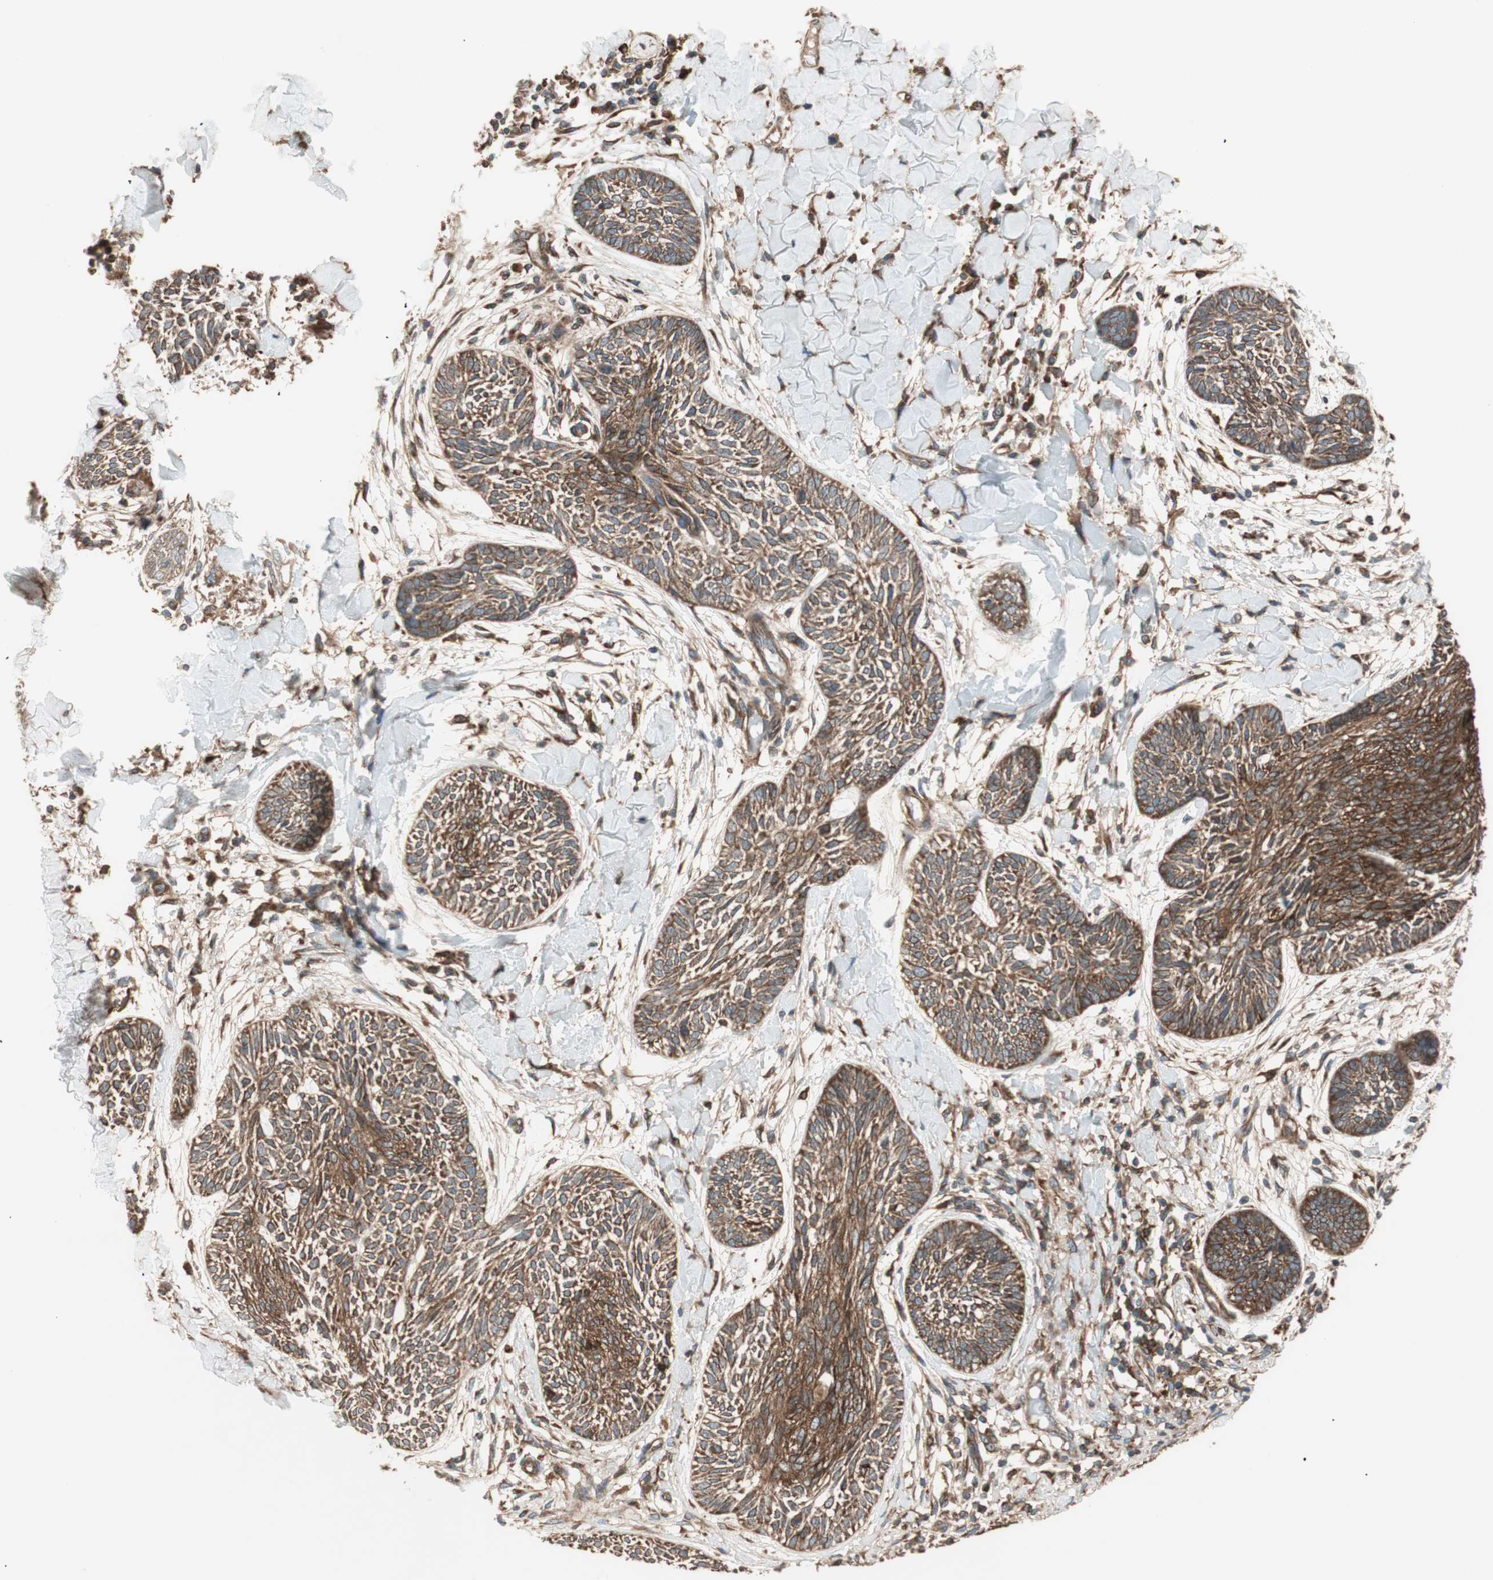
{"staining": {"intensity": "strong", "quantity": ">75%", "location": "cytoplasmic/membranous"}, "tissue": "skin cancer", "cell_type": "Tumor cells", "image_type": "cancer", "snomed": [{"axis": "morphology", "description": "Papilloma, NOS"}, {"axis": "morphology", "description": "Basal cell carcinoma"}, {"axis": "topography", "description": "Skin"}], "caption": "Skin cancer stained for a protein displays strong cytoplasmic/membranous positivity in tumor cells. Nuclei are stained in blue.", "gene": "RAB5A", "patient": {"sex": "male", "age": 87}}